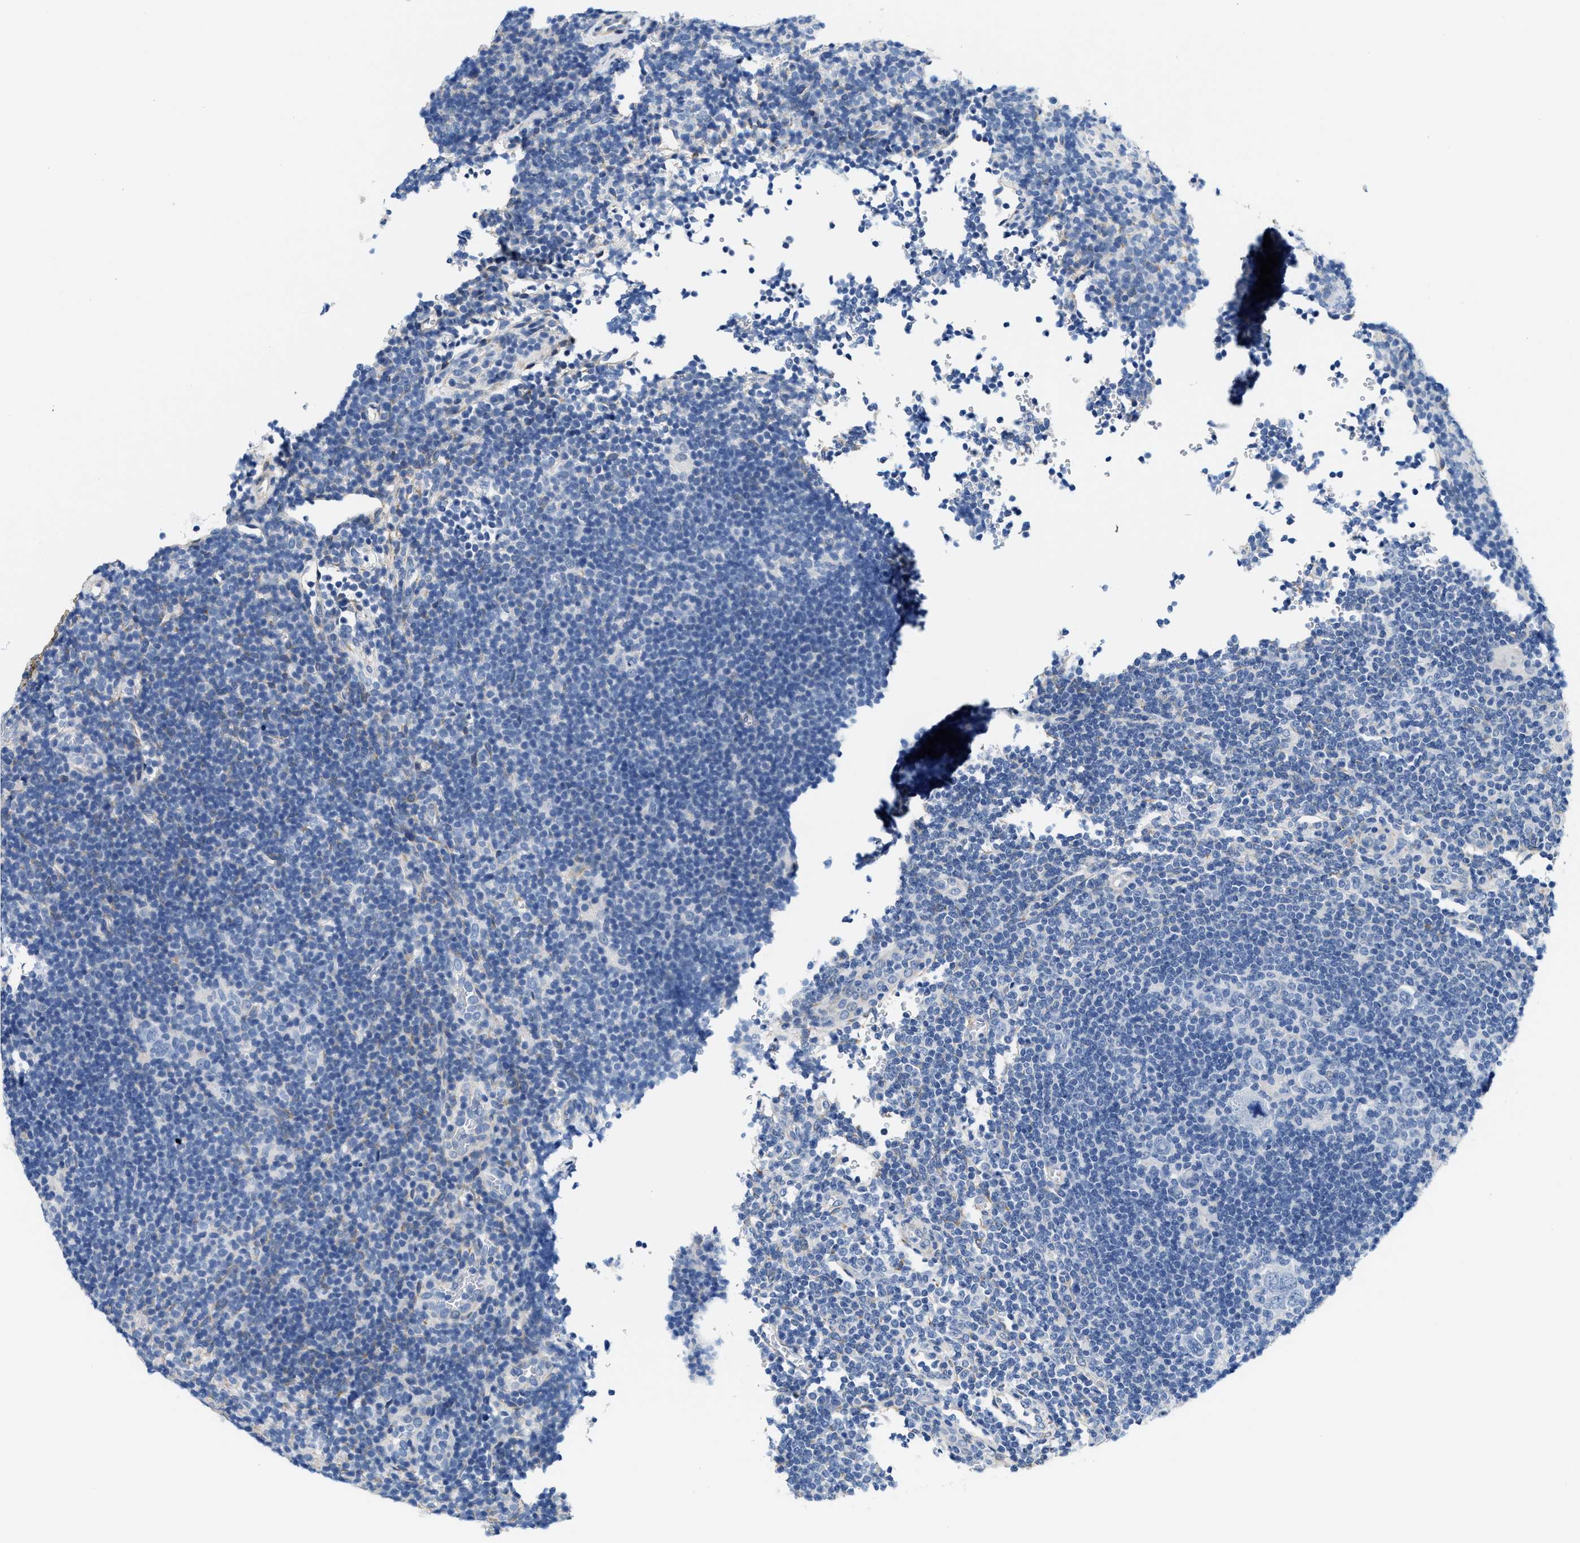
{"staining": {"intensity": "negative", "quantity": "none", "location": "none"}, "tissue": "lymphoma", "cell_type": "Tumor cells", "image_type": "cancer", "snomed": [{"axis": "morphology", "description": "Hodgkin's disease, NOS"}, {"axis": "topography", "description": "Lymph node"}], "caption": "Photomicrograph shows no protein positivity in tumor cells of Hodgkin's disease tissue. (DAB immunohistochemistry visualized using brightfield microscopy, high magnification).", "gene": "DSCAM", "patient": {"sex": "female", "age": 57}}